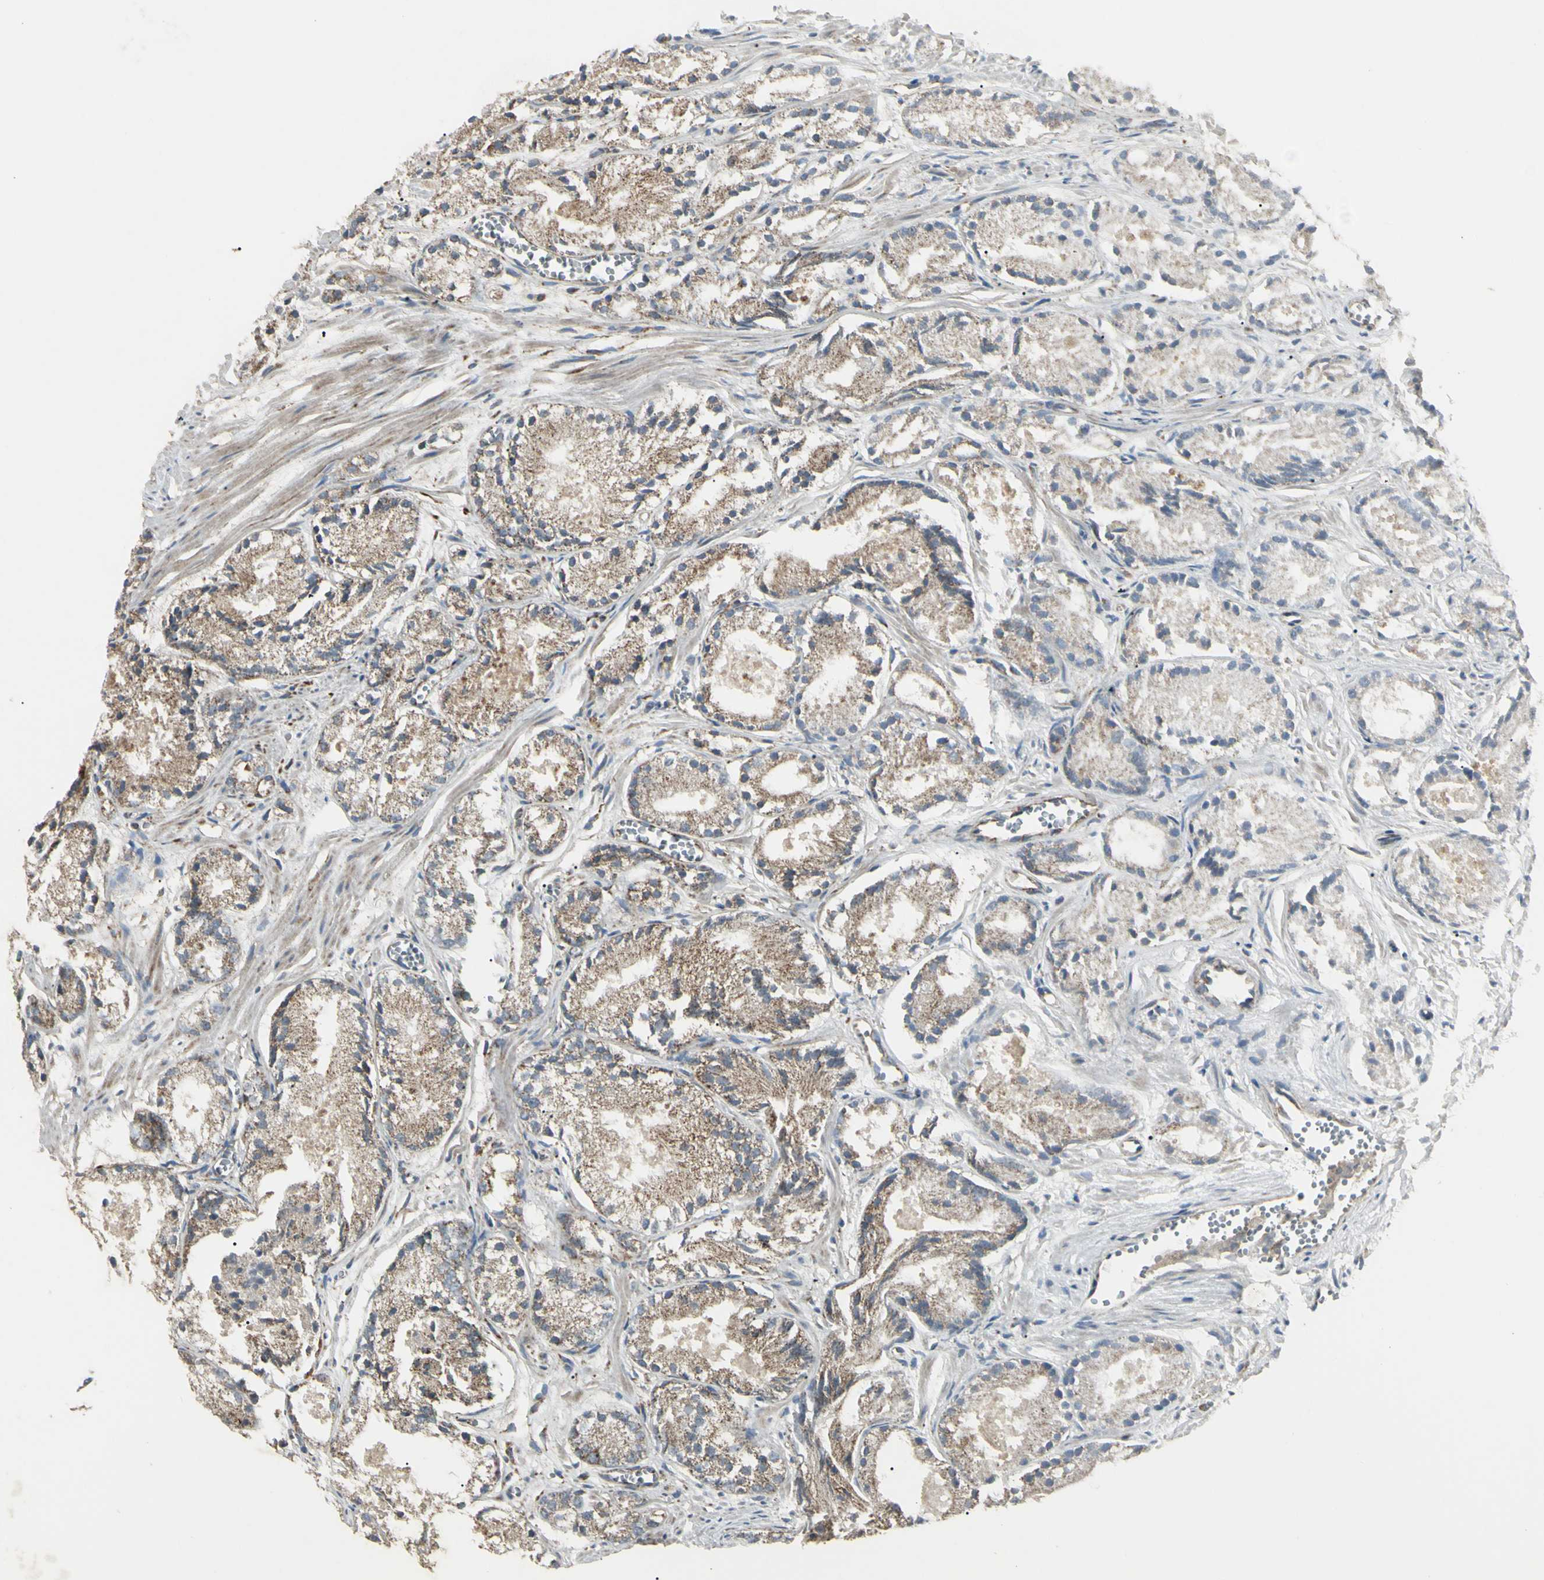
{"staining": {"intensity": "moderate", "quantity": ">75%", "location": "cytoplasmic/membranous"}, "tissue": "prostate cancer", "cell_type": "Tumor cells", "image_type": "cancer", "snomed": [{"axis": "morphology", "description": "Adenocarcinoma, Low grade"}, {"axis": "topography", "description": "Prostate"}], "caption": "An image of prostate cancer (low-grade adenocarcinoma) stained for a protein reveals moderate cytoplasmic/membranous brown staining in tumor cells.", "gene": "CYB5R1", "patient": {"sex": "male", "age": 72}}